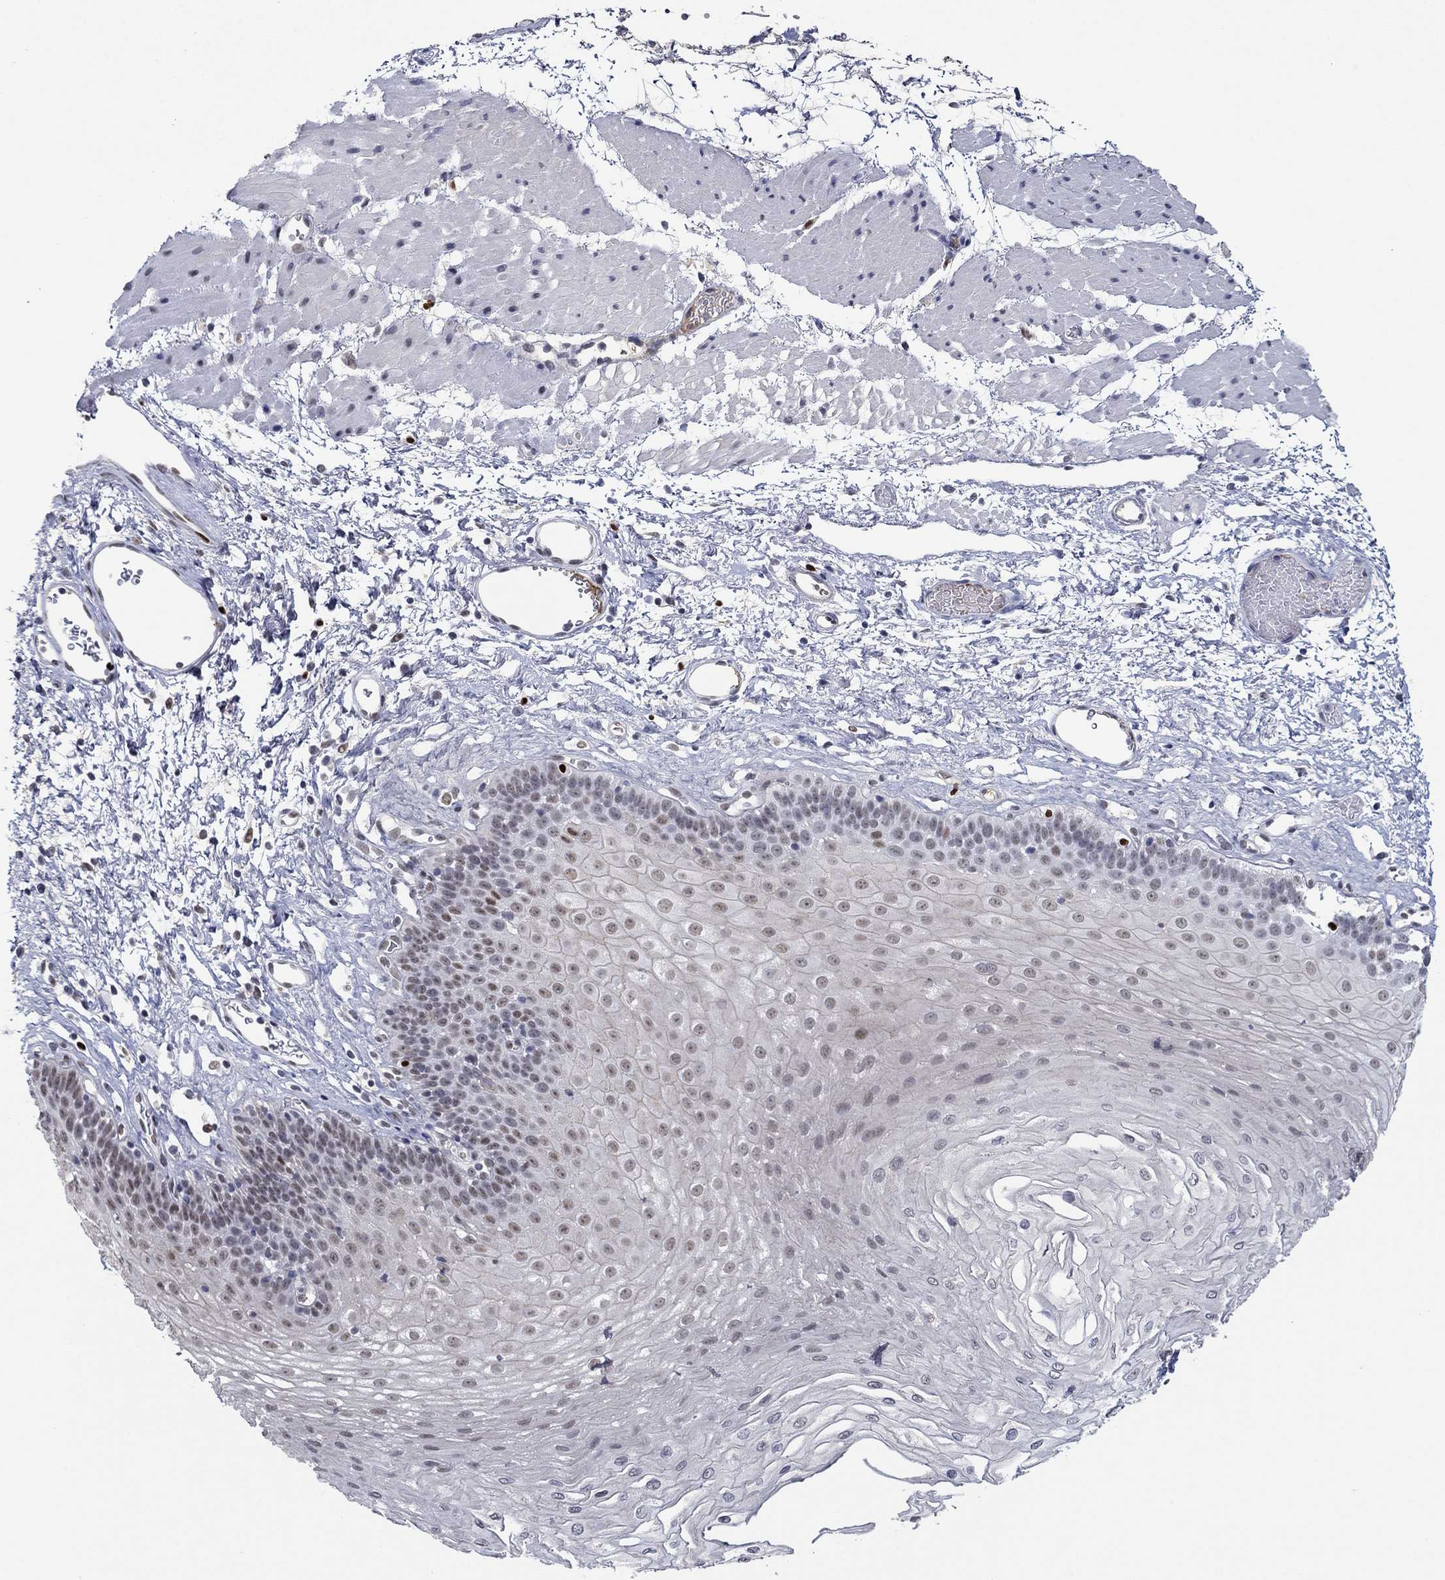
{"staining": {"intensity": "moderate", "quantity": "<25%", "location": "nuclear"}, "tissue": "esophagus", "cell_type": "Squamous epithelial cells", "image_type": "normal", "snomed": [{"axis": "morphology", "description": "Normal tissue, NOS"}, {"axis": "topography", "description": "Esophagus"}], "caption": "Brown immunohistochemical staining in benign human esophagus shows moderate nuclear positivity in about <25% of squamous epithelial cells.", "gene": "GATA2", "patient": {"sex": "female", "age": 62}}